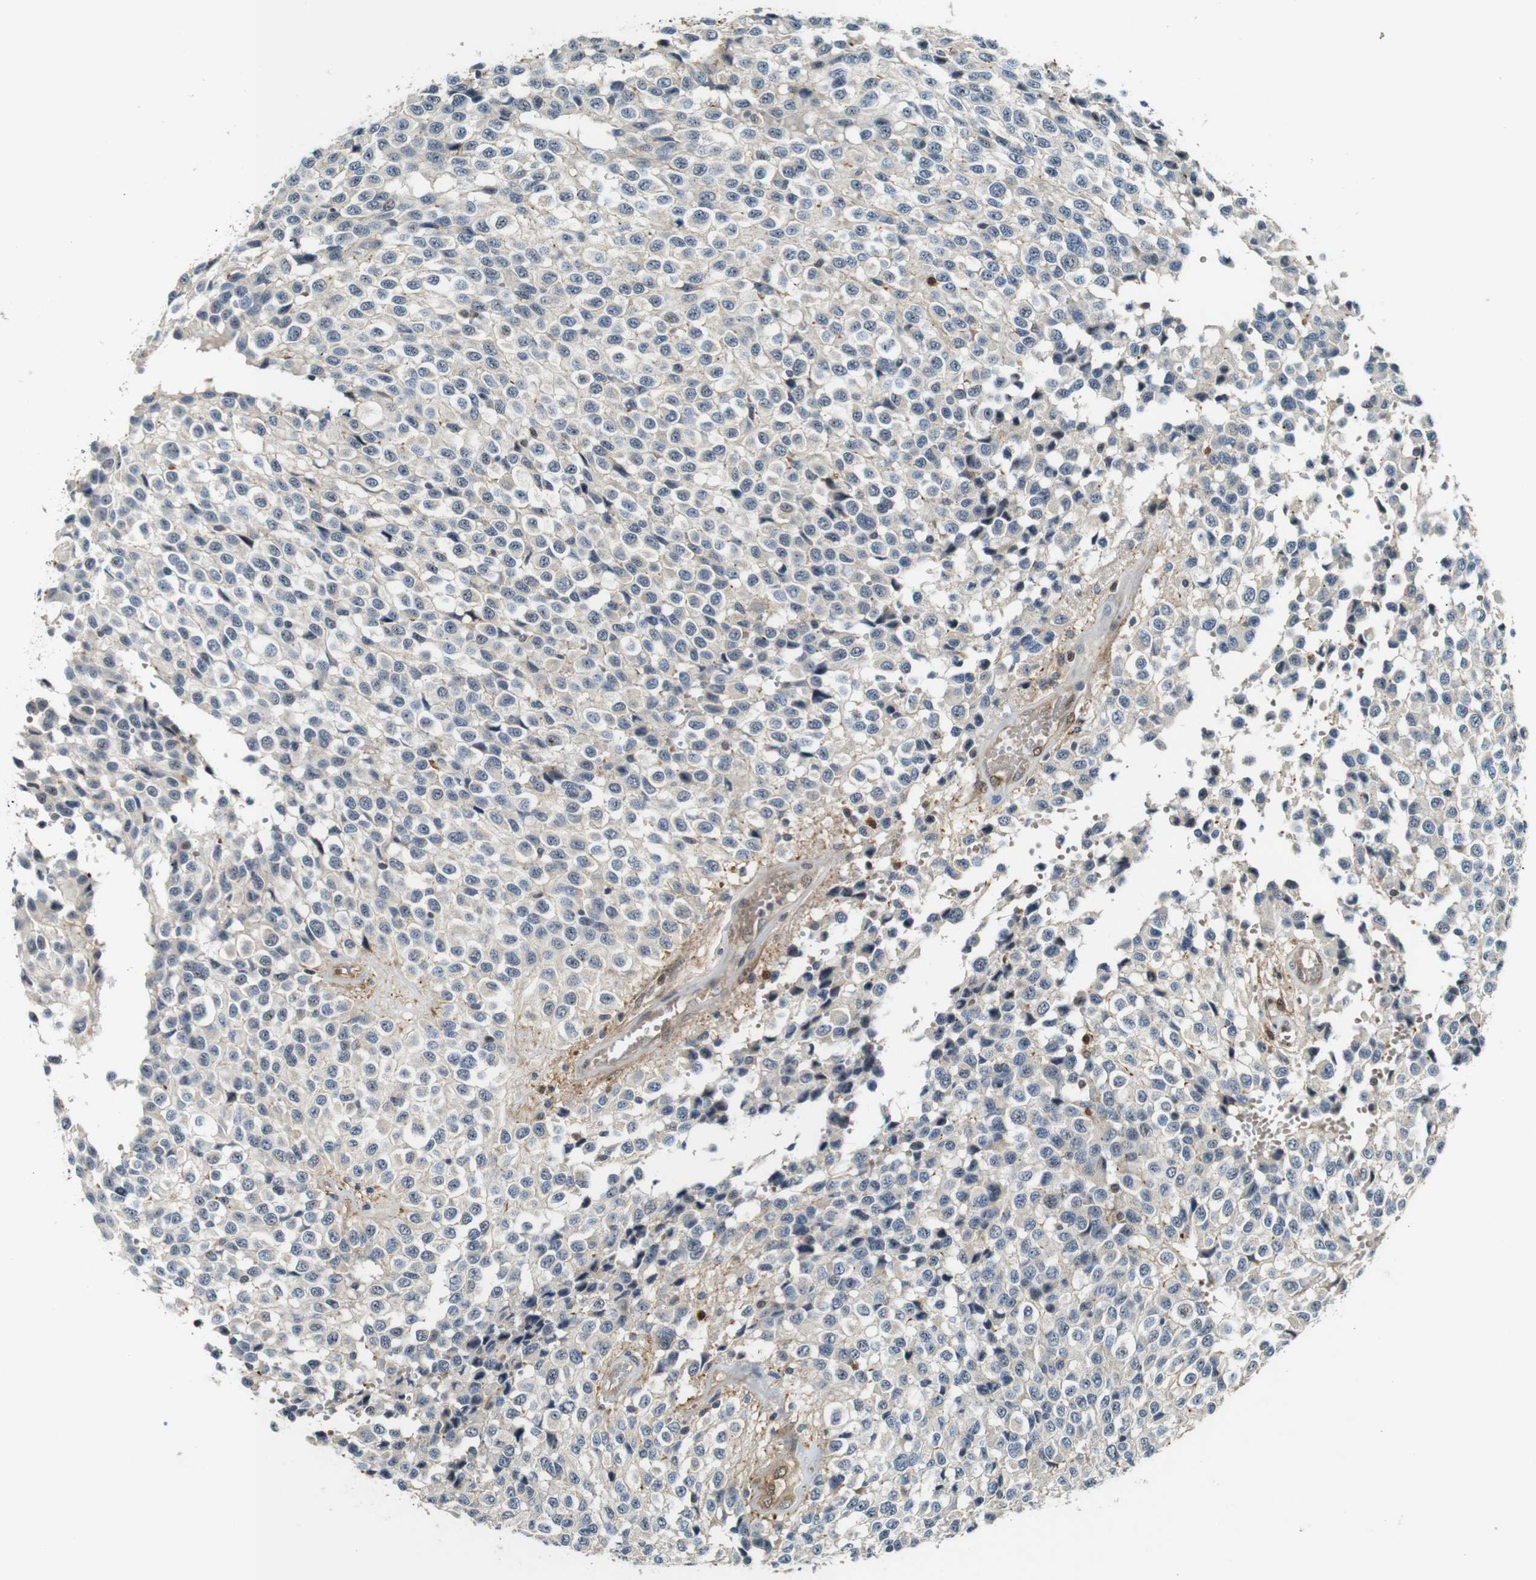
{"staining": {"intensity": "negative", "quantity": "none", "location": "none"}, "tissue": "glioma", "cell_type": "Tumor cells", "image_type": "cancer", "snomed": [{"axis": "morphology", "description": "Glioma, malignant, High grade"}, {"axis": "topography", "description": "Brain"}], "caption": "Tumor cells are negative for brown protein staining in high-grade glioma (malignant).", "gene": "LXN", "patient": {"sex": "male", "age": 32}}